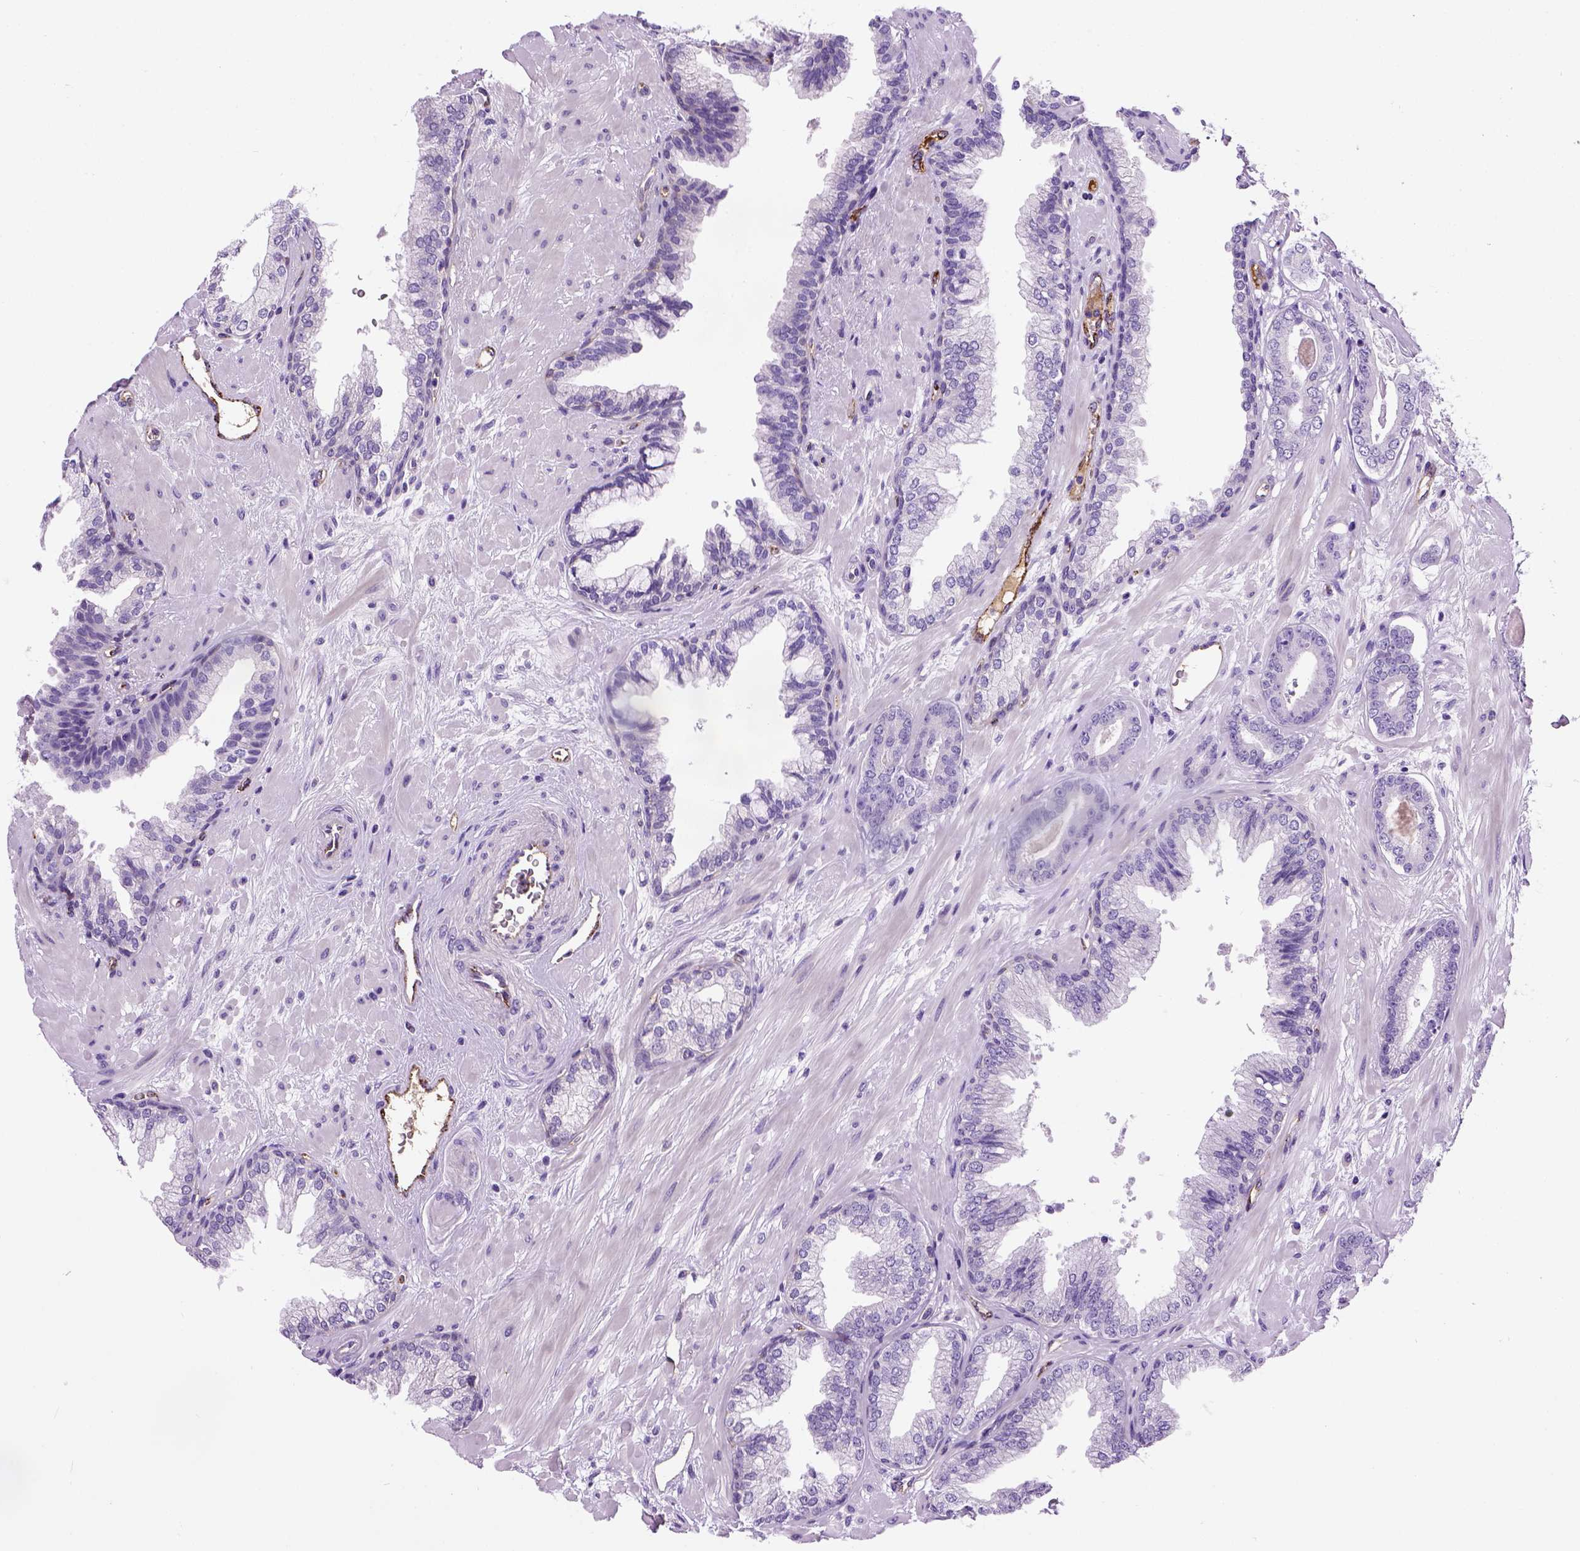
{"staining": {"intensity": "negative", "quantity": "none", "location": "none"}, "tissue": "prostate cancer", "cell_type": "Tumor cells", "image_type": "cancer", "snomed": [{"axis": "morphology", "description": "Adenocarcinoma, Low grade"}, {"axis": "topography", "description": "Prostate"}], "caption": "Immunohistochemistry photomicrograph of prostate cancer (adenocarcinoma (low-grade)) stained for a protein (brown), which demonstrates no staining in tumor cells. The staining was performed using DAB (3,3'-diaminobenzidine) to visualize the protein expression in brown, while the nuclei were stained in blue with hematoxylin (Magnification: 20x).", "gene": "VWF", "patient": {"sex": "male", "age": 61}}